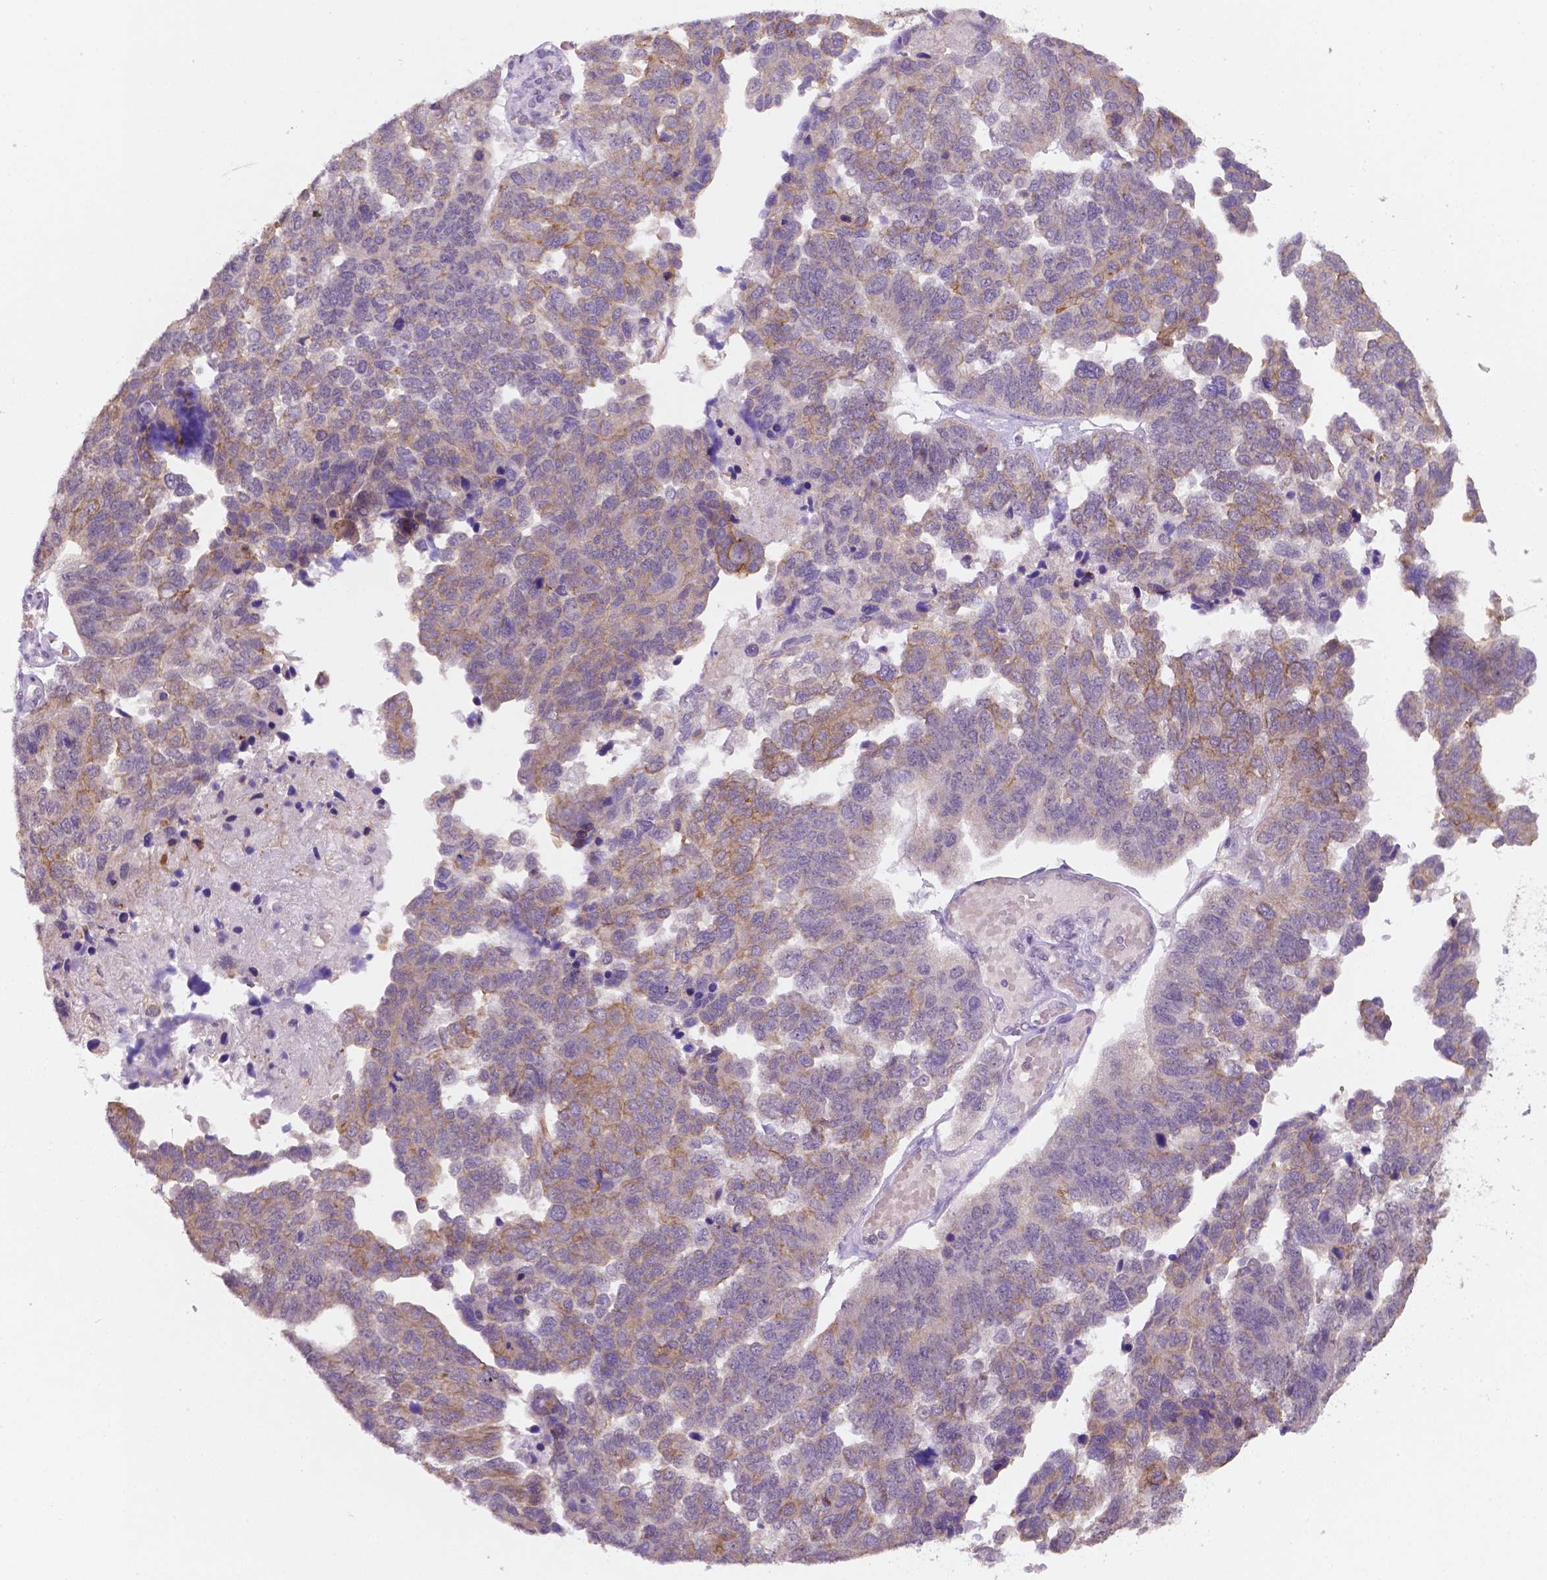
{"staining": {"intensity": "moderate", "quantity": "<25%", "location": "cytoplasmic/membranous"}, "tissue": "ovarian cancer", "cell_type": "Tumor cells", "image_type": "cancer", "snomed": [{"axis": "morphology", "description": "Cystadenocarcinoma, serous, NOS"}, {"axis": "topography", "description": "Ovary"}], "caption": "Human ovarian serous cystadenocarcinoma stained with a brown dye shows moderate cytoplasmic/membranous positive staining in about <25% of tumor cells.", "gene": "SHLD3", "patient": {"sex": "female", "age": 64}}